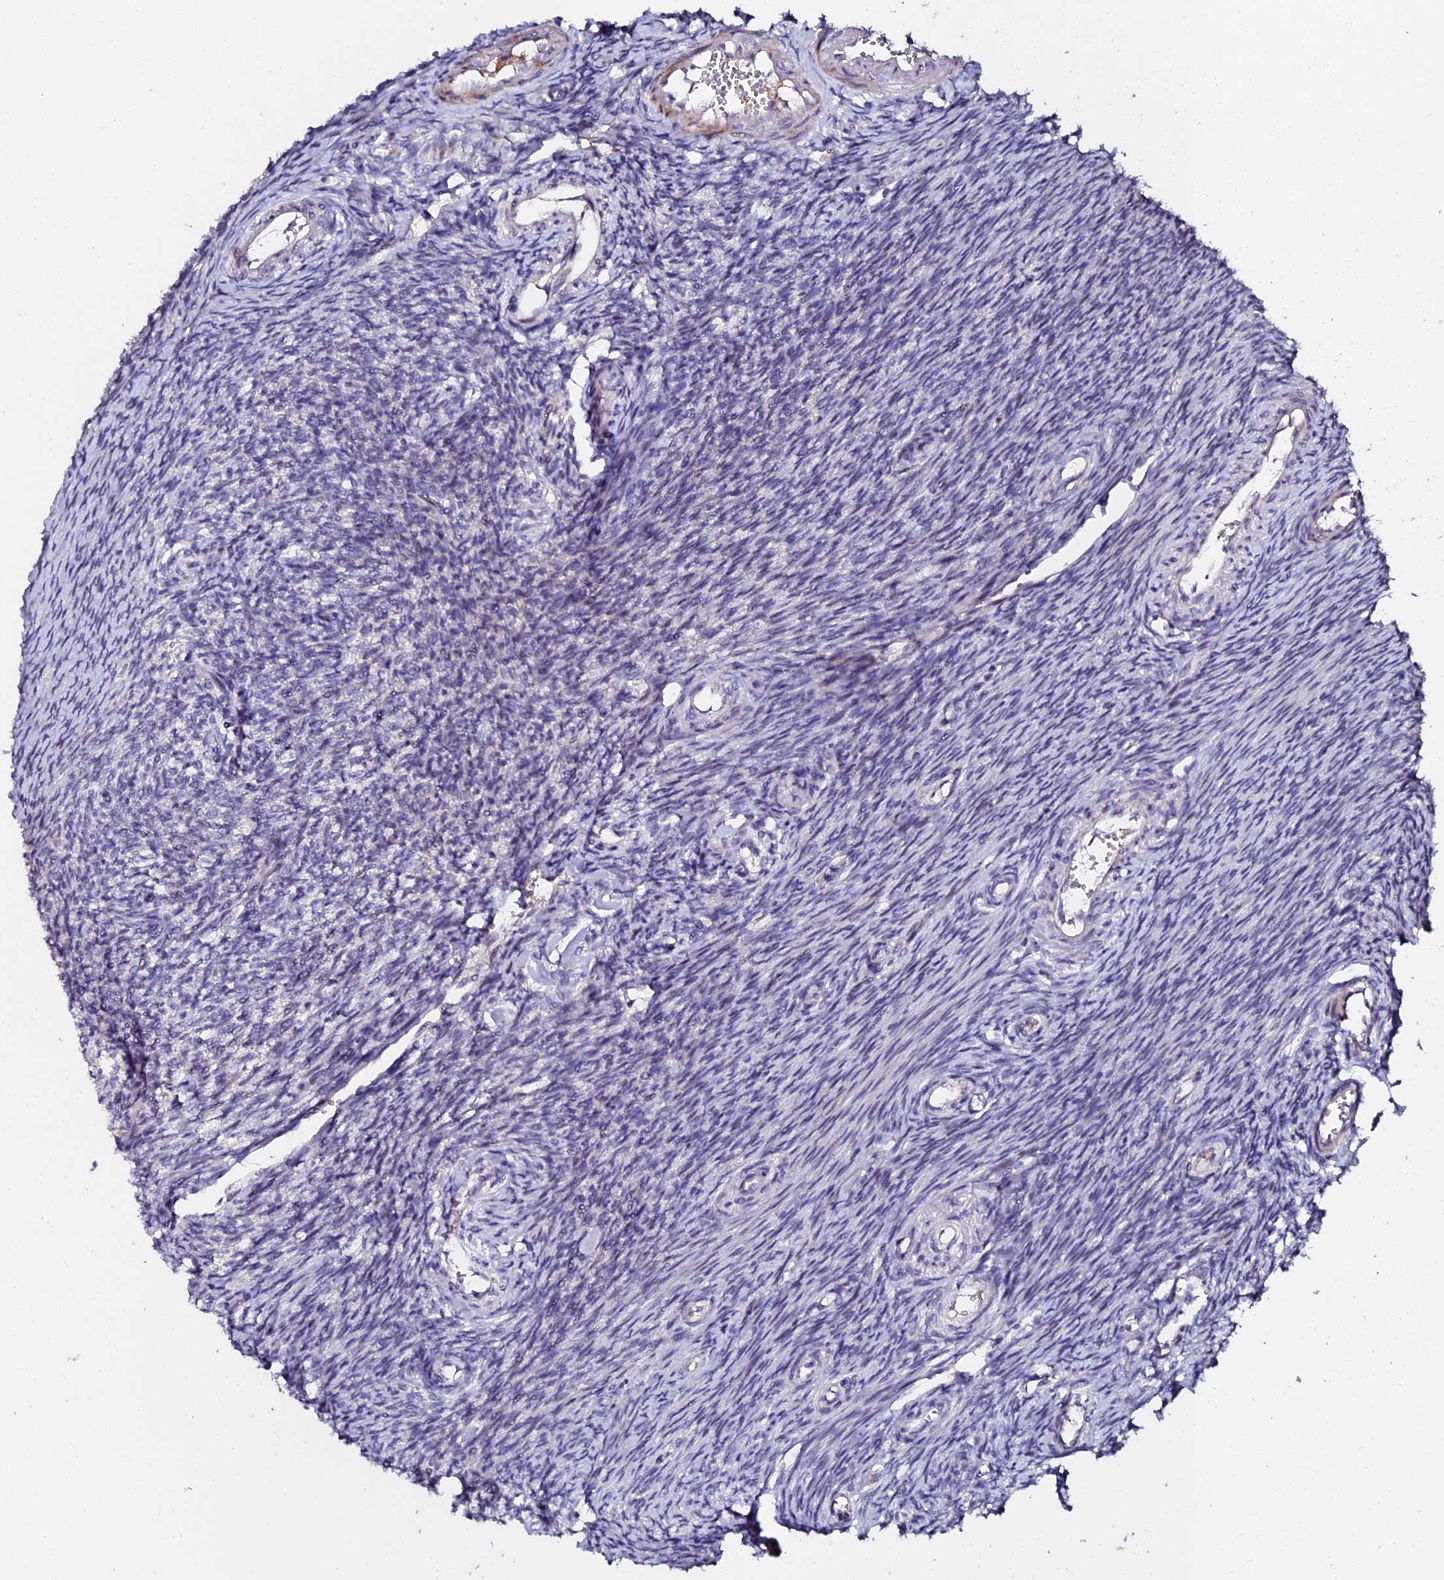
{"staining": {"intensity": "negative", "quantity": "none", "location": "none"}, "tissue": "ovary", "cell_type": "Ovarian stroma cells", "image_type": "normal", "snomed": [{"axis": "morphology", "description": "Normal tissue, NOS"}, {"axis": "topography", "description": "Ovary"}], "caption": "This micrograph is of benign ovary stained with immunohistochemistry (IHC) to label a protein in brown with the nuclei are counter-stained blue. There is no staining in ovarian stroma cells.", "gene": "GPN3", "patient": {"sex": "female", "age": 44}}